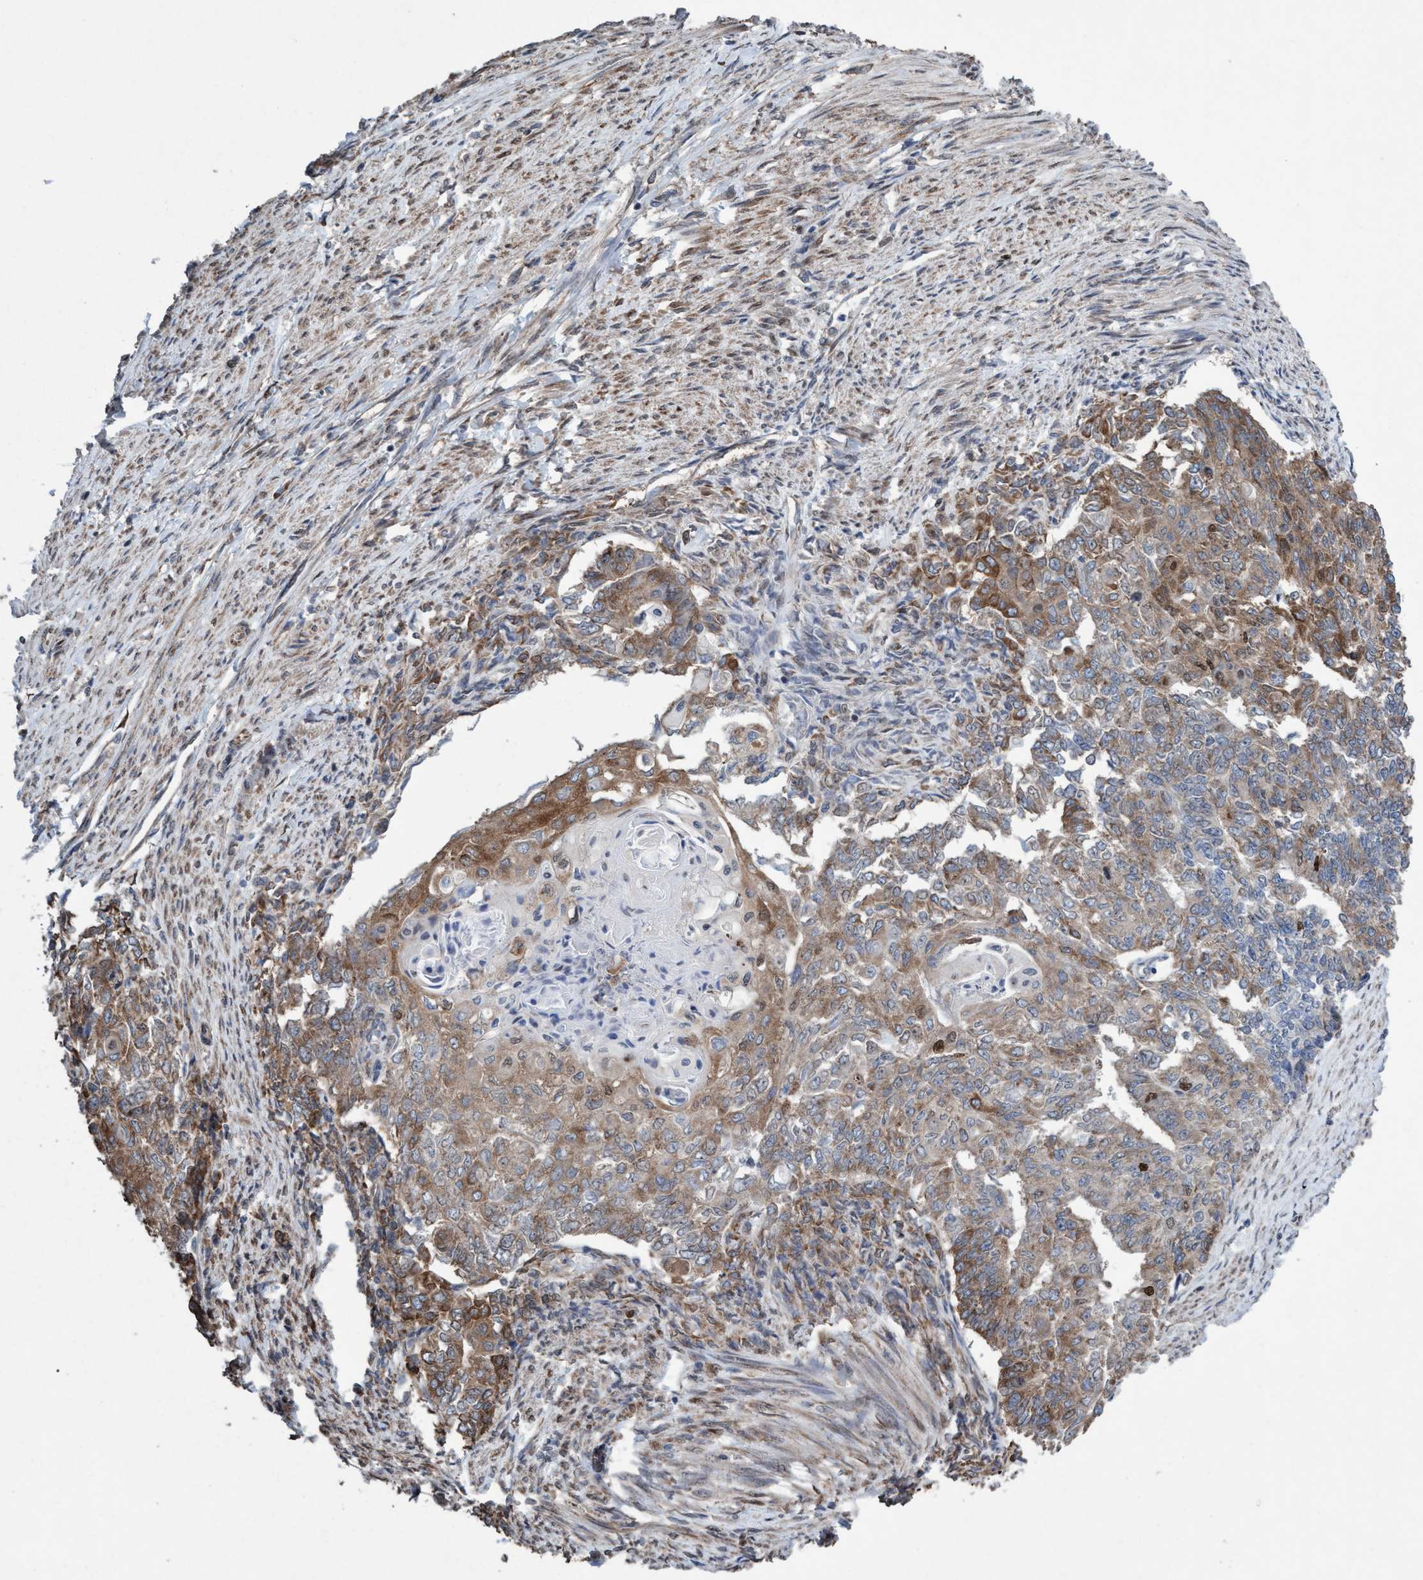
{"staining": {"intensity": "moderate", "quantity": "25%-75%", "location": "cytoplasmic/membranous"}, "tissue": "endometrial cancer", "cell_type": "Tumor cells", "image_type": "cancer", "snomed": [{"axis": "morphology", "description": "Adenocarcinoma, NOS"}, {"axis": "topography", "description": "Endometrium"}], "caption": "High-magnification brightfield microscopy of endometrial cancer stained with DAB (3,3'-diaminobenzidine) (brown) and counterstained with hematoxylin (blue). tumor cells exhibit moderate cytoplasmic/membranous expression is present in about25%-75% of cells.", "gene": "METAP2", "patient": {"sex": "female", "age": 32}}